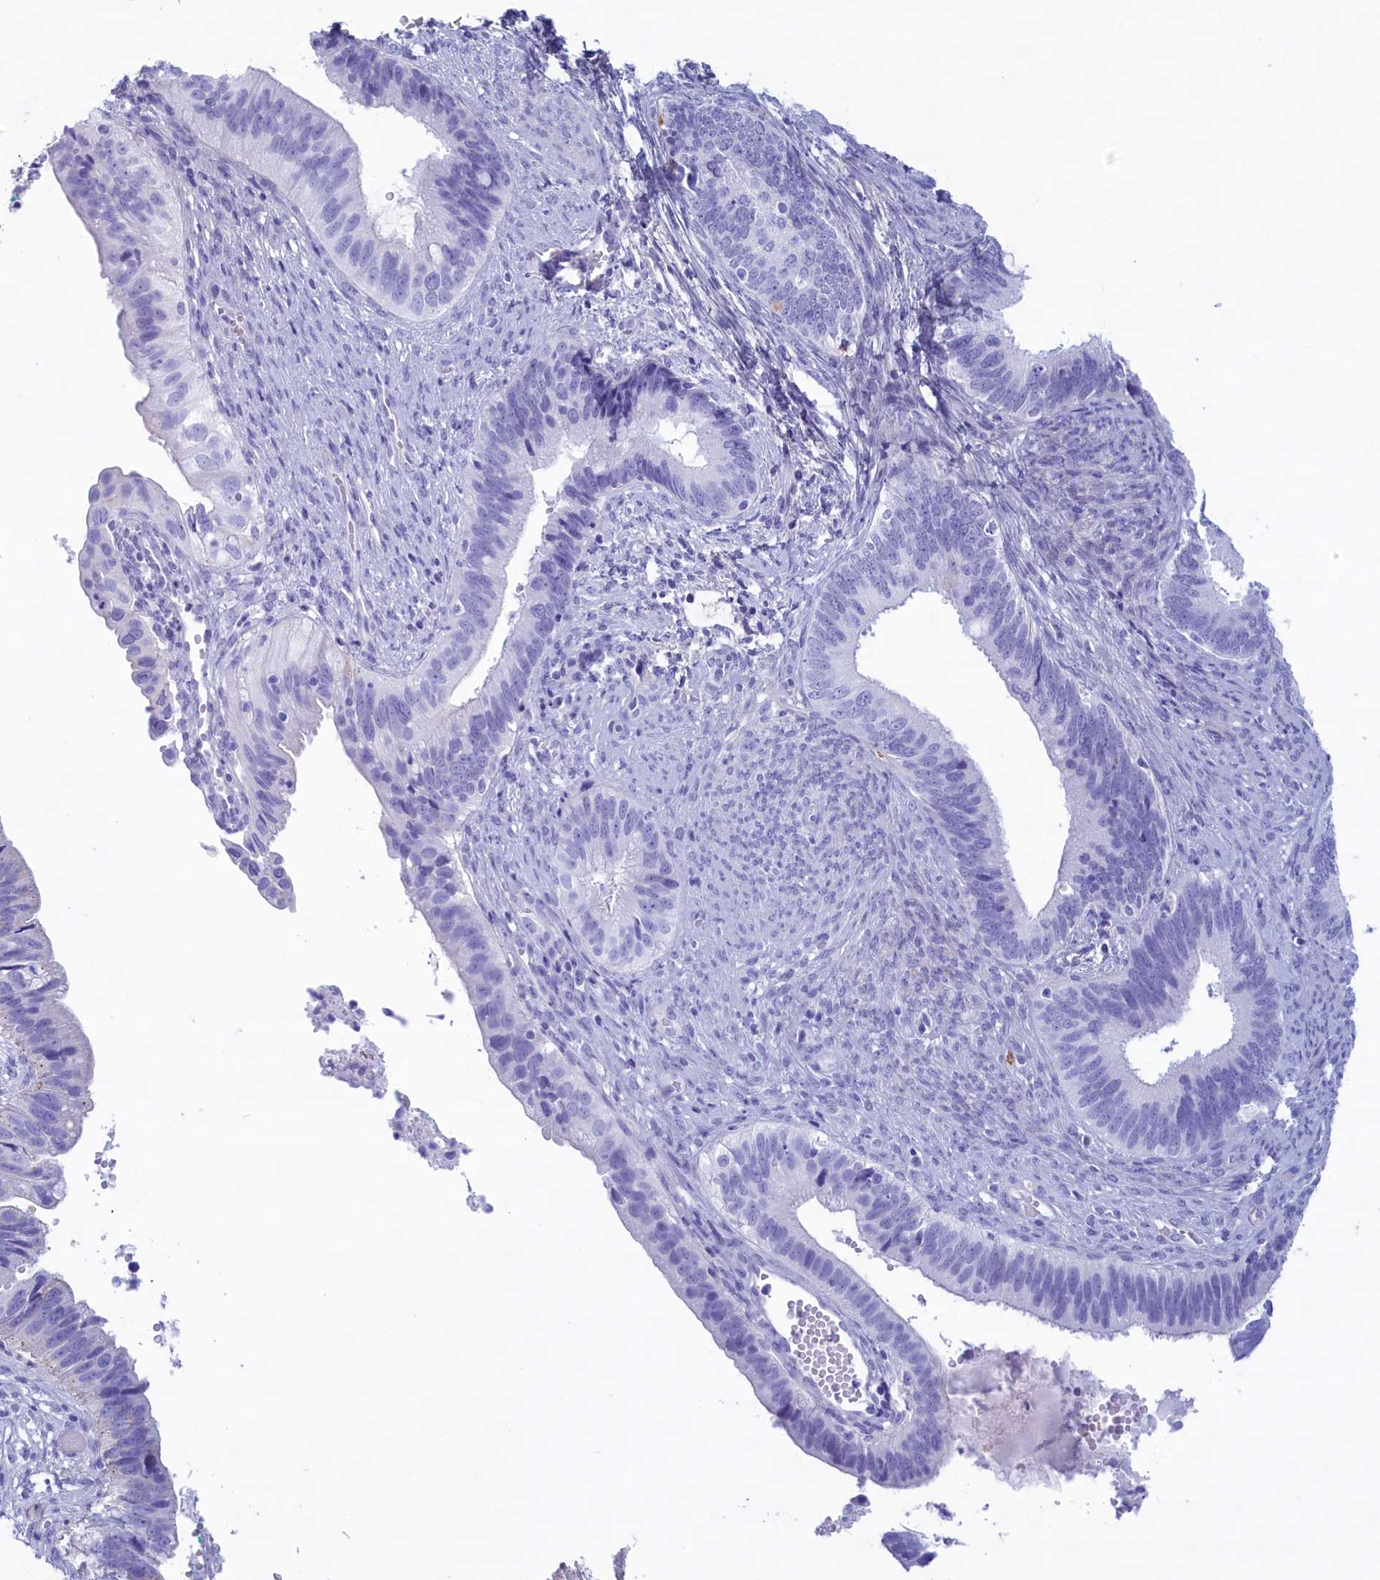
{"staining": {"intensity": "negative", "quantity": "none", "location": "none"}, "tissue": "cervical cancer", "cell_type": "Tumor cells", "image_type": "cancer", "snomed": [{"axis": "morphology", "description": "Adenocarcinoma, NOS"}, {"axis": "topography", "description": "Cervix"}], "caption": "There is no significant expression in tumor cells of cervical adenocarcinoma.", "gene": "MPV17L2", "patient": {"sex": "female", "age": 42}}